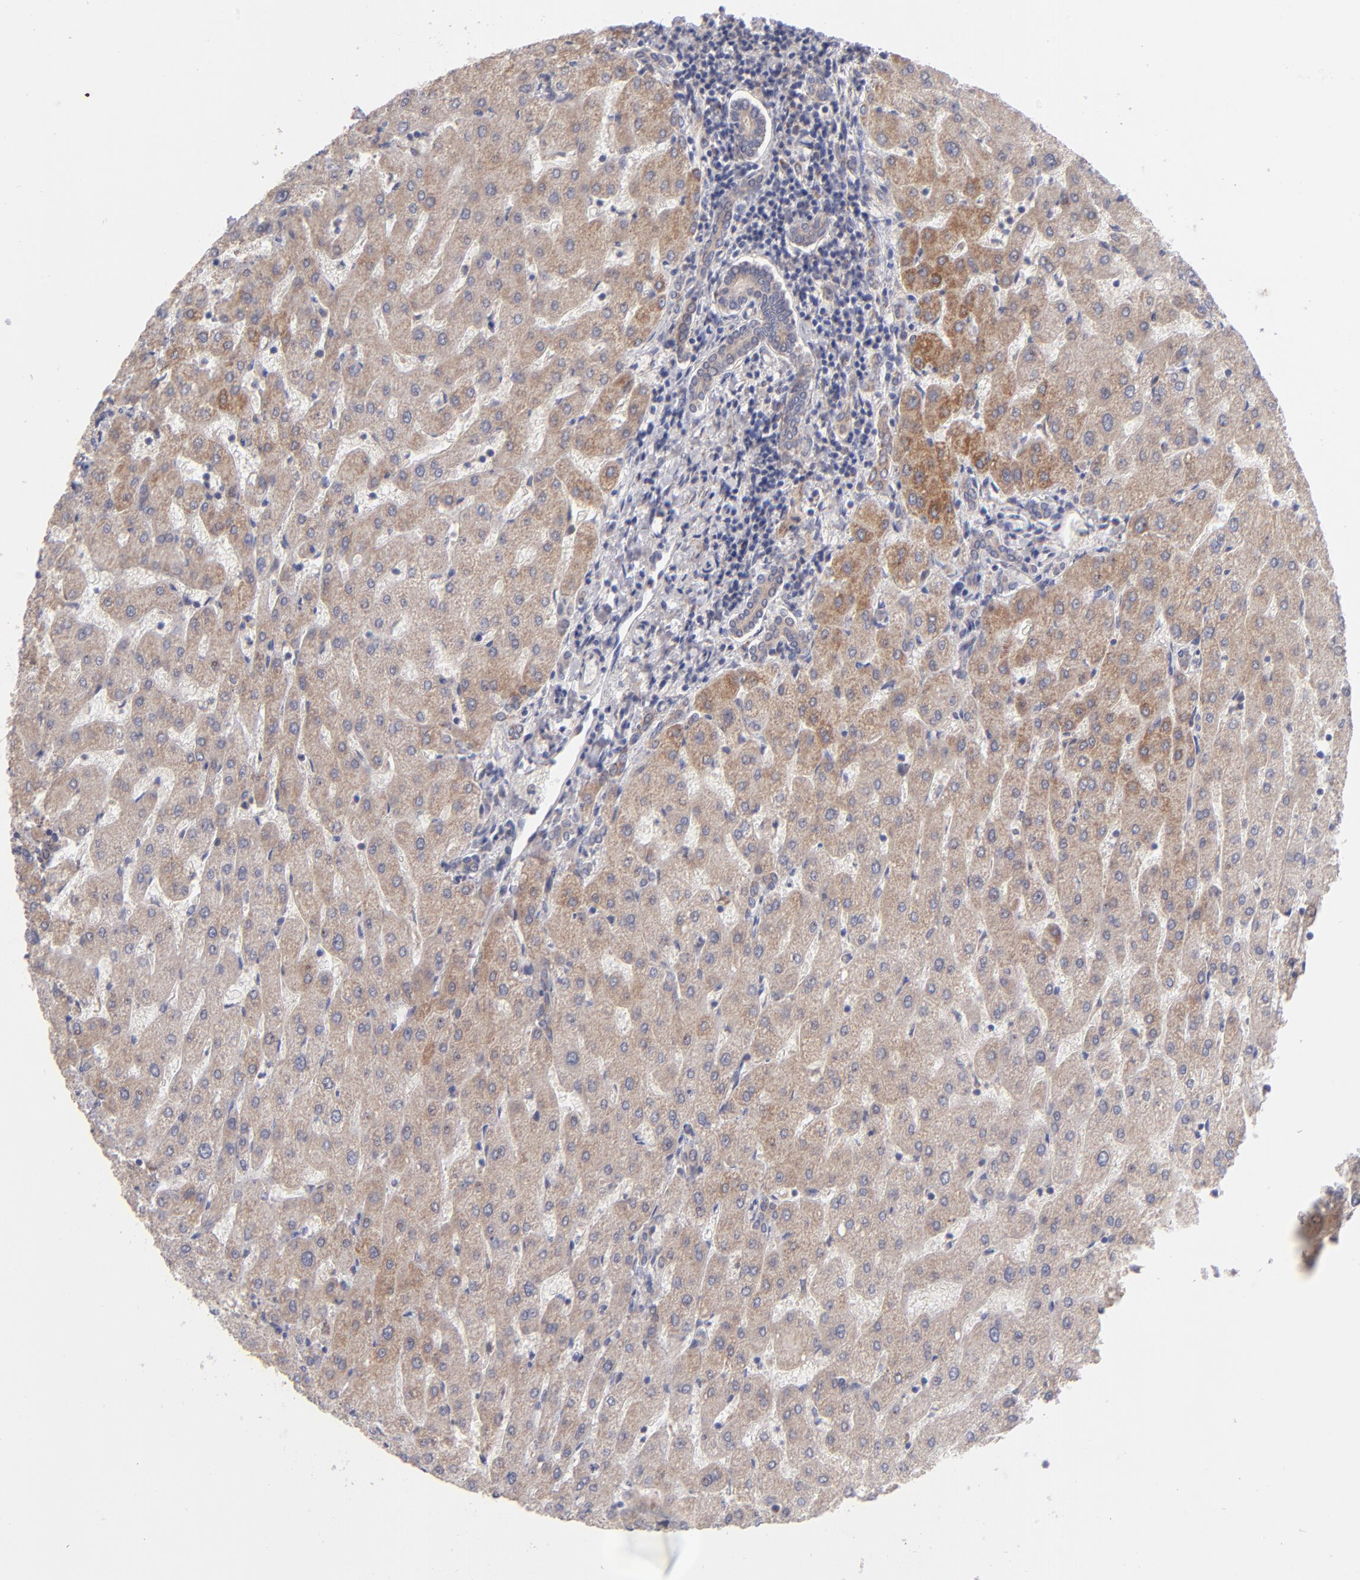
{"staining": {"intensity": "weak", "quantity": ">75%", "location": "cytoplasmic/membranous"}, "tissue": "liver", "cell_type": "Cholangiocytes", "image_type": "normal", "snomed": [{"axis": "morphology", "description": "Normal tissue, NOS"}, {"axis": "topography", "description": "Liver"}], "caption": "Immunohistochemical staining of benign liver shows weak cytoplasmic/membranous protein staining in approximately >75% of cholangiocytes.", "gene": "HCCS", "patient": {"sex": "male", "age": 67}}